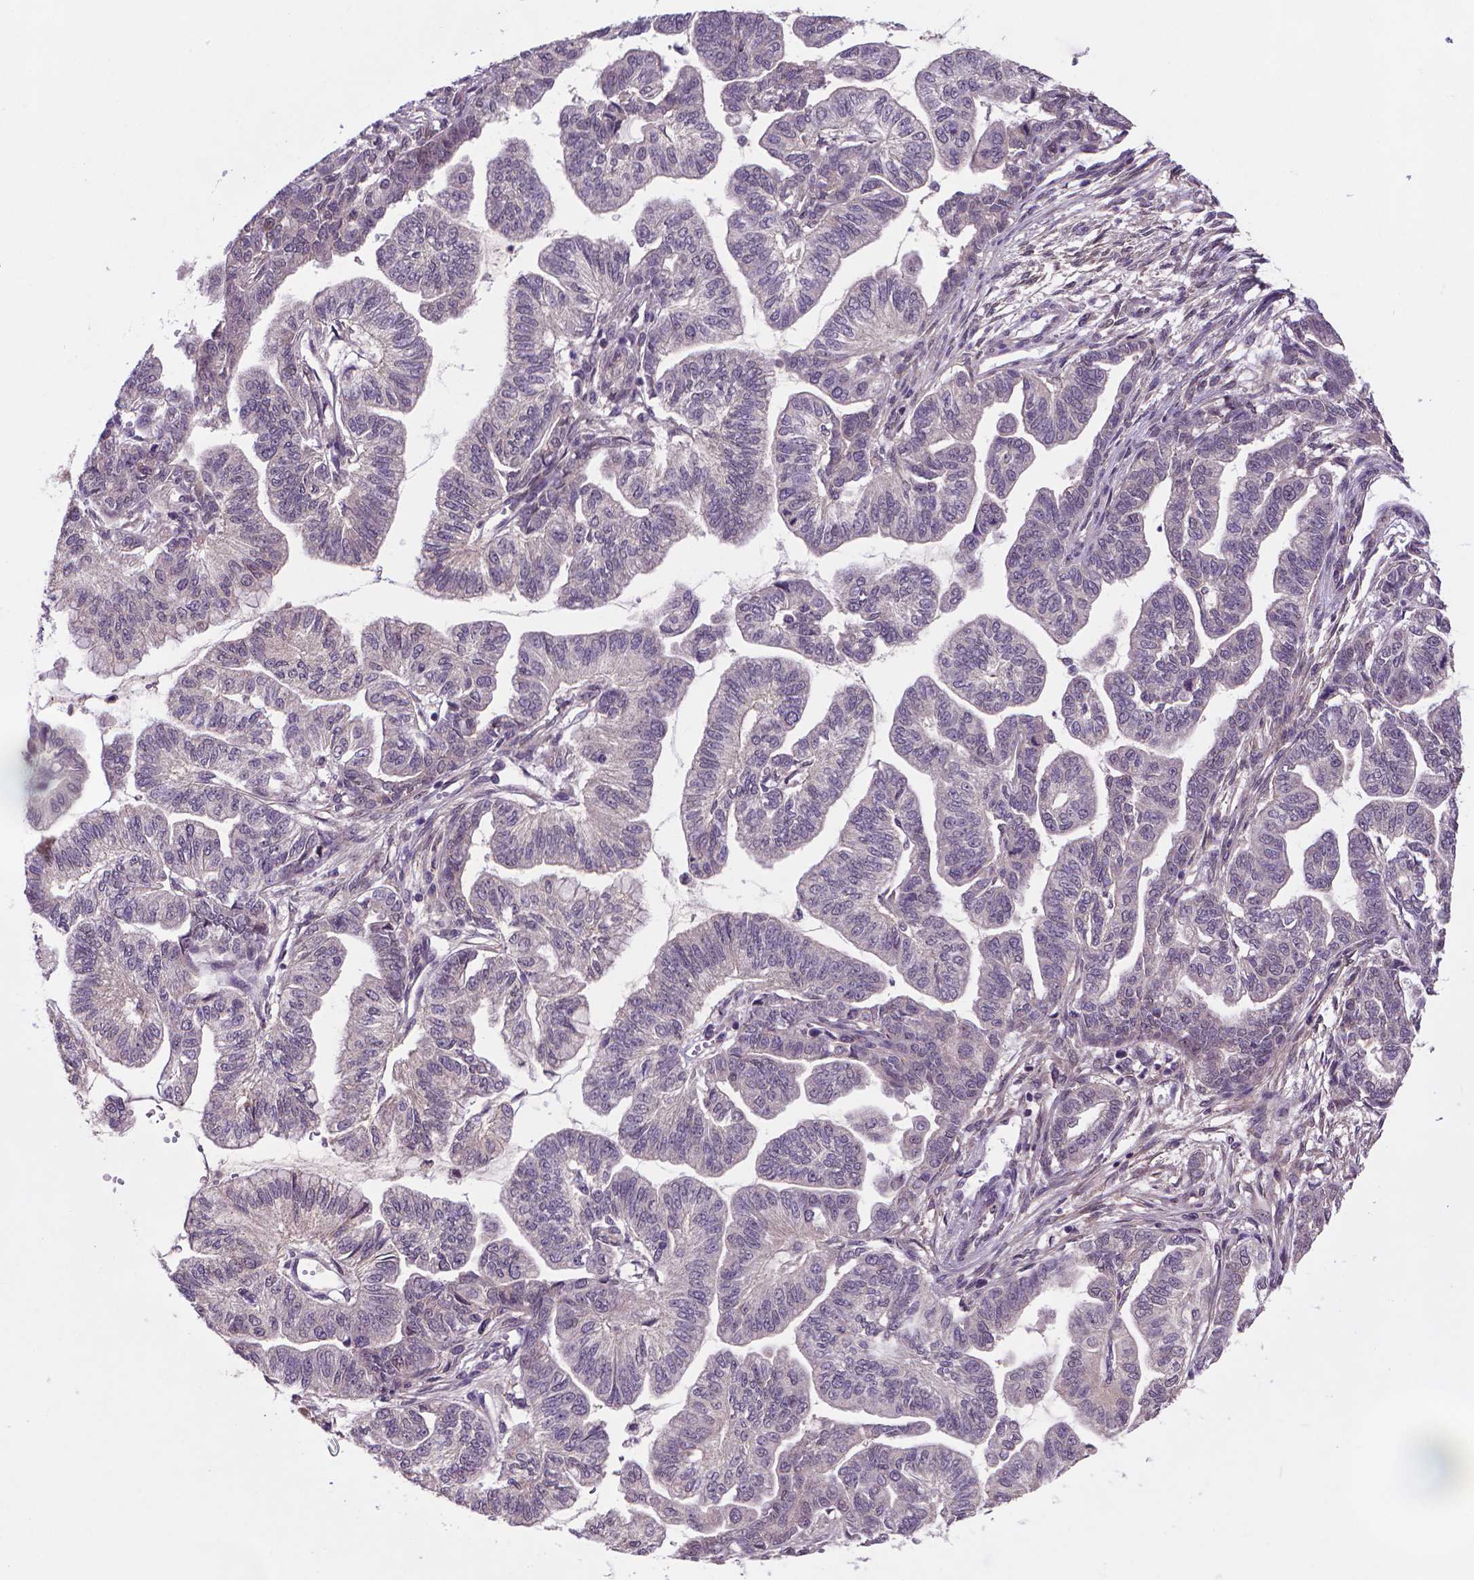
{"staining": {"intensity": "negative", "quantity": "none", "location": "none"}, "tissue": "stomach cancer", "cell_type": "Tumor cells", "image_type": "cancer", "snomed": [{"axis": "morphology", "description": "Adenocarcinoma, NOS"}, {"axis": "topography", "description": "Stomach"}], "caption": "Immunohistochemistry of human stomach adenocarcinoma shows no positivity in tumor cells.", "gene": "GPR63", "patient": {"sex": "male", "age": 83}}